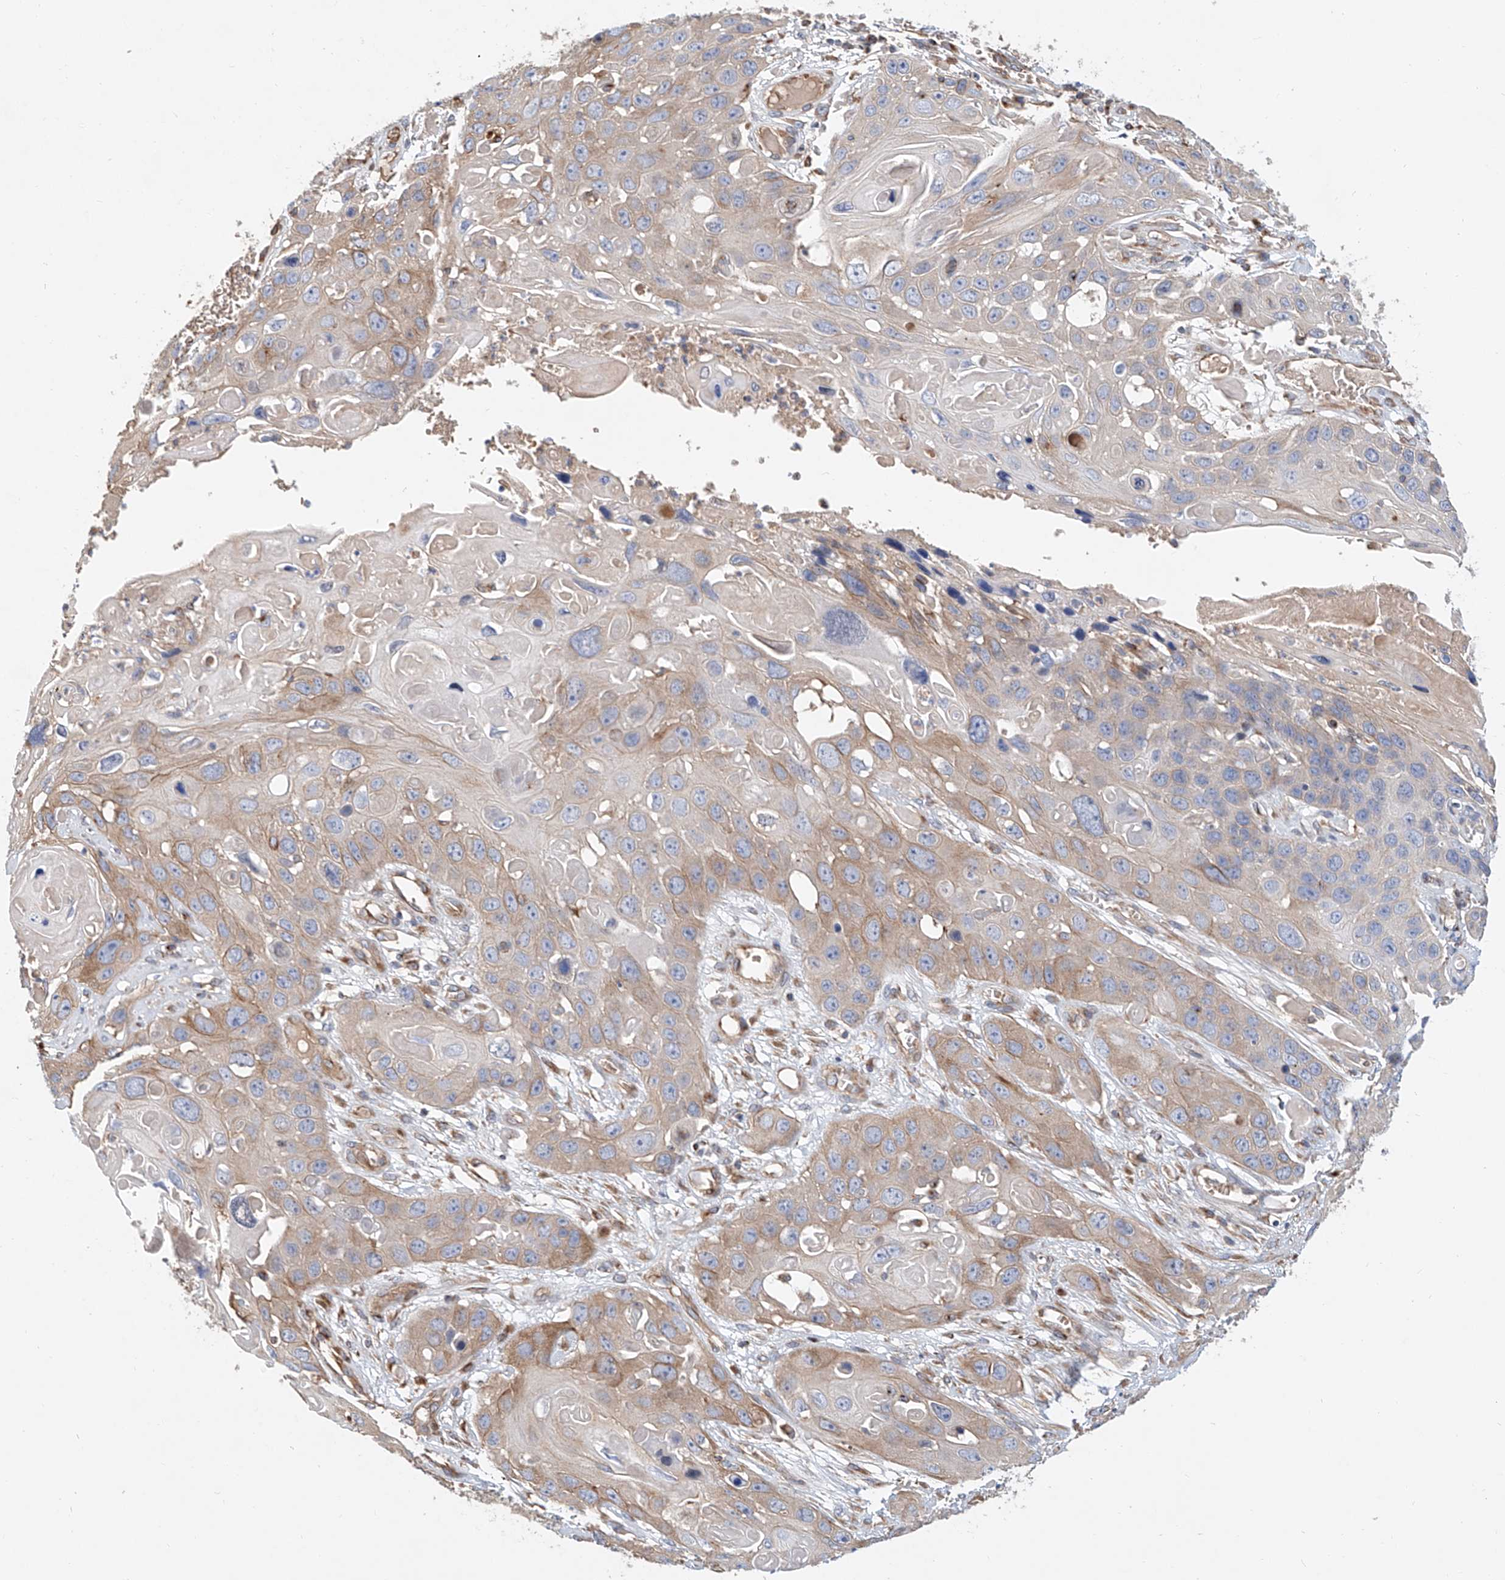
{"staining": {"intensity": "weak", "quantity": "25%-75%", "location": "cytoplasmic/membranous"}, "tissue": "skin cancer", "cell_type": "Tumor cells", "image_type": "cancer", "snomed": [{"axis": "morphology", "description": "Squamous cell carcinoma, NOS"}, {"axis": "topography", "description": "Skin"}], "caption": "Brown immunohistochemical staining in human squamous cell carcinoma (skin) reveals weak cytoplasmic/membranous positivity in approximately 25%-75% of tumor cells.", "gene": "HGSNAT", "patient": {"sex": "male", "age": 55}}